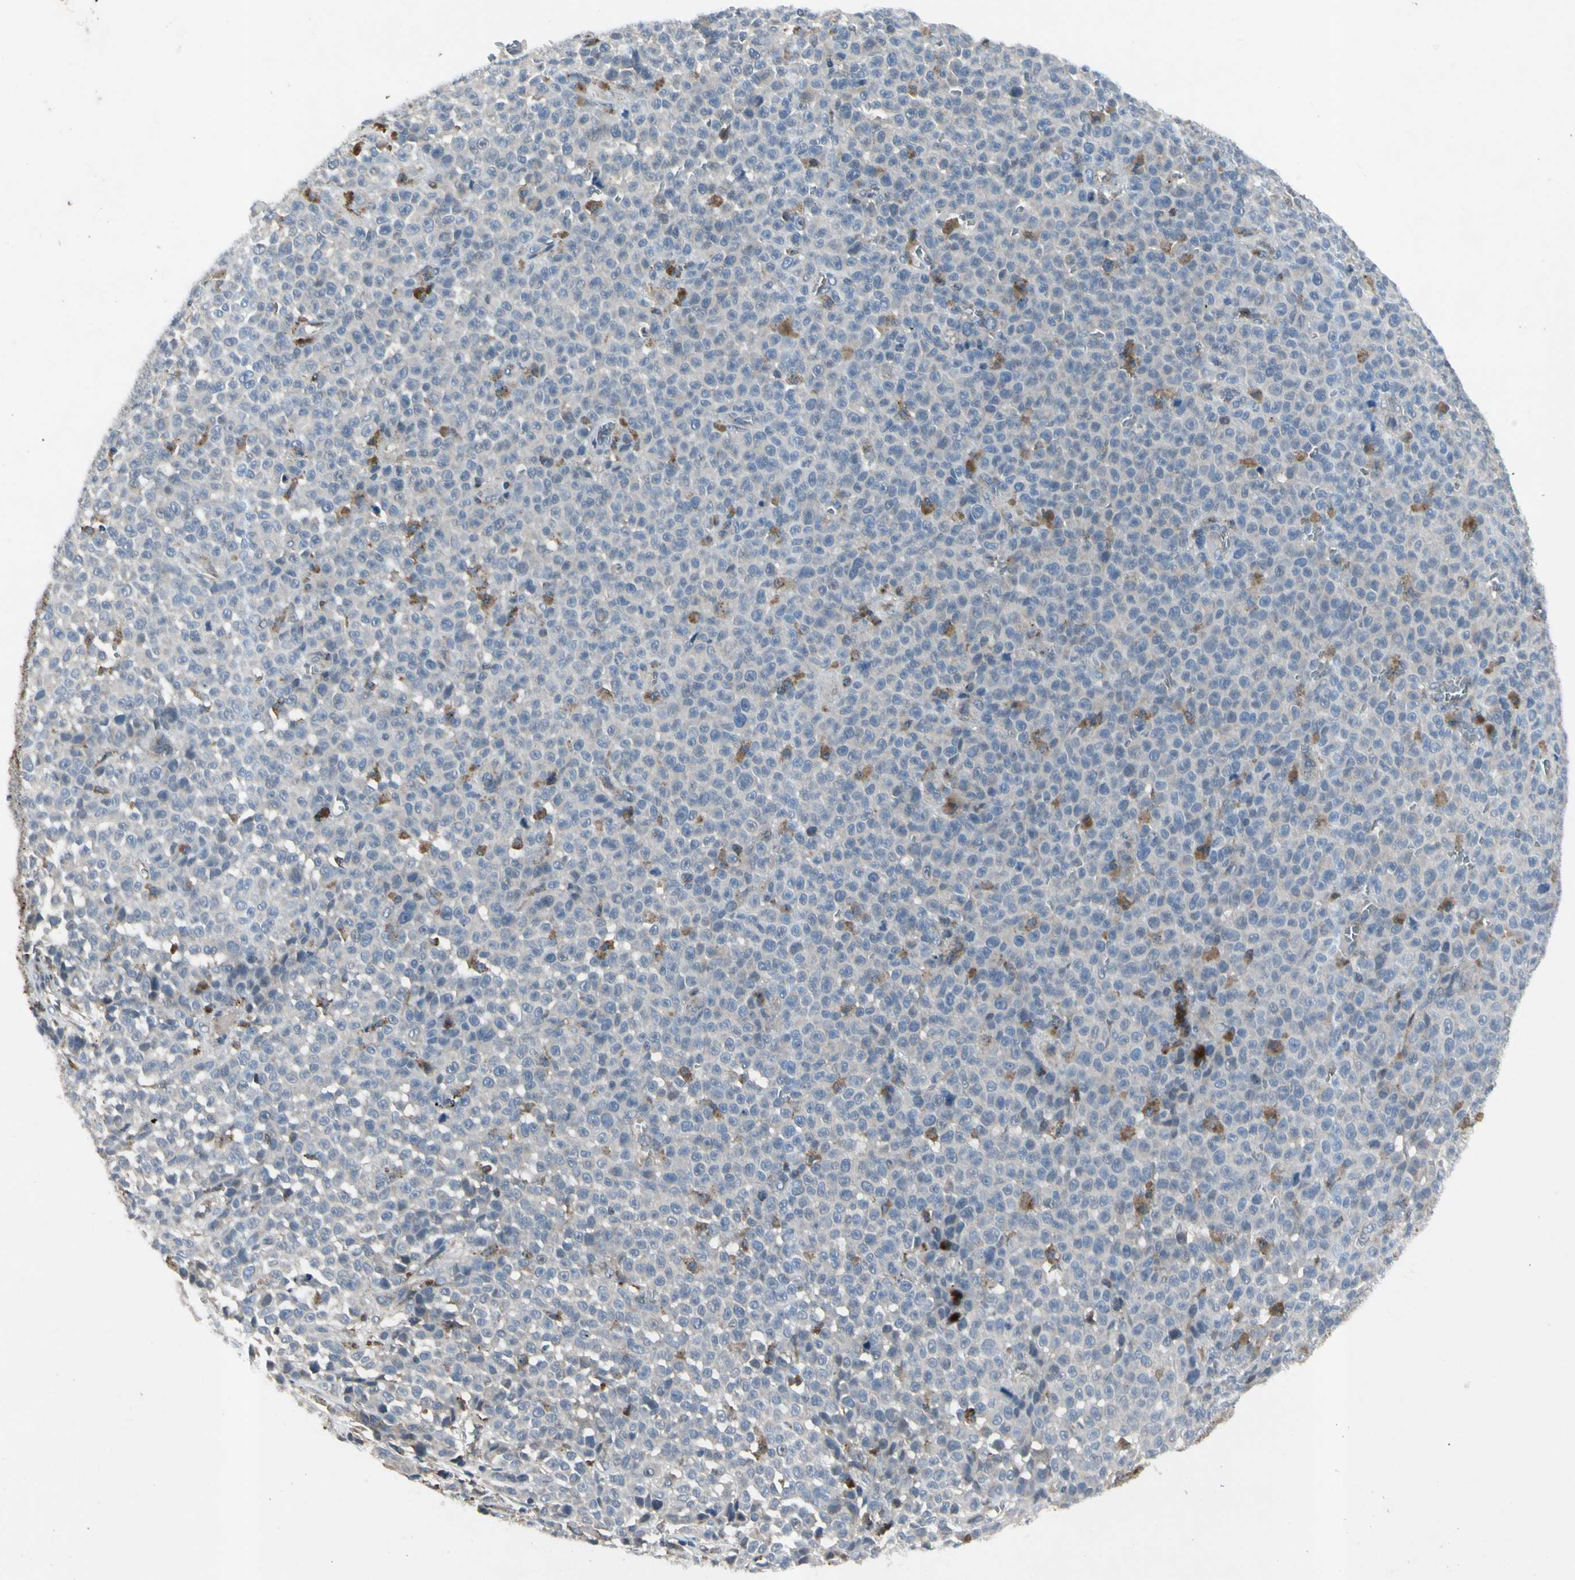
{"staining": {"intensity": "moderate", "quantity": "<25%", "location": "cytoplasmic/membranous"}, "tissue": "melanoma", "cell_type": "Tumor cells", "image_type": "cancer", "snomed": [{"axis": "morphology", "description": "Malignant melanoma, NOS"}, {"axis": "topography", "description": "Skin"}], "caption": "Immunohistochemical staining of malignant melanoma demonstrates low levels of moderate cytoplasmic/membranous protein positivity in approximately <25% of tumor cells.", "gene": "NMI", "patient": {"sex": "female", "age": 82}}